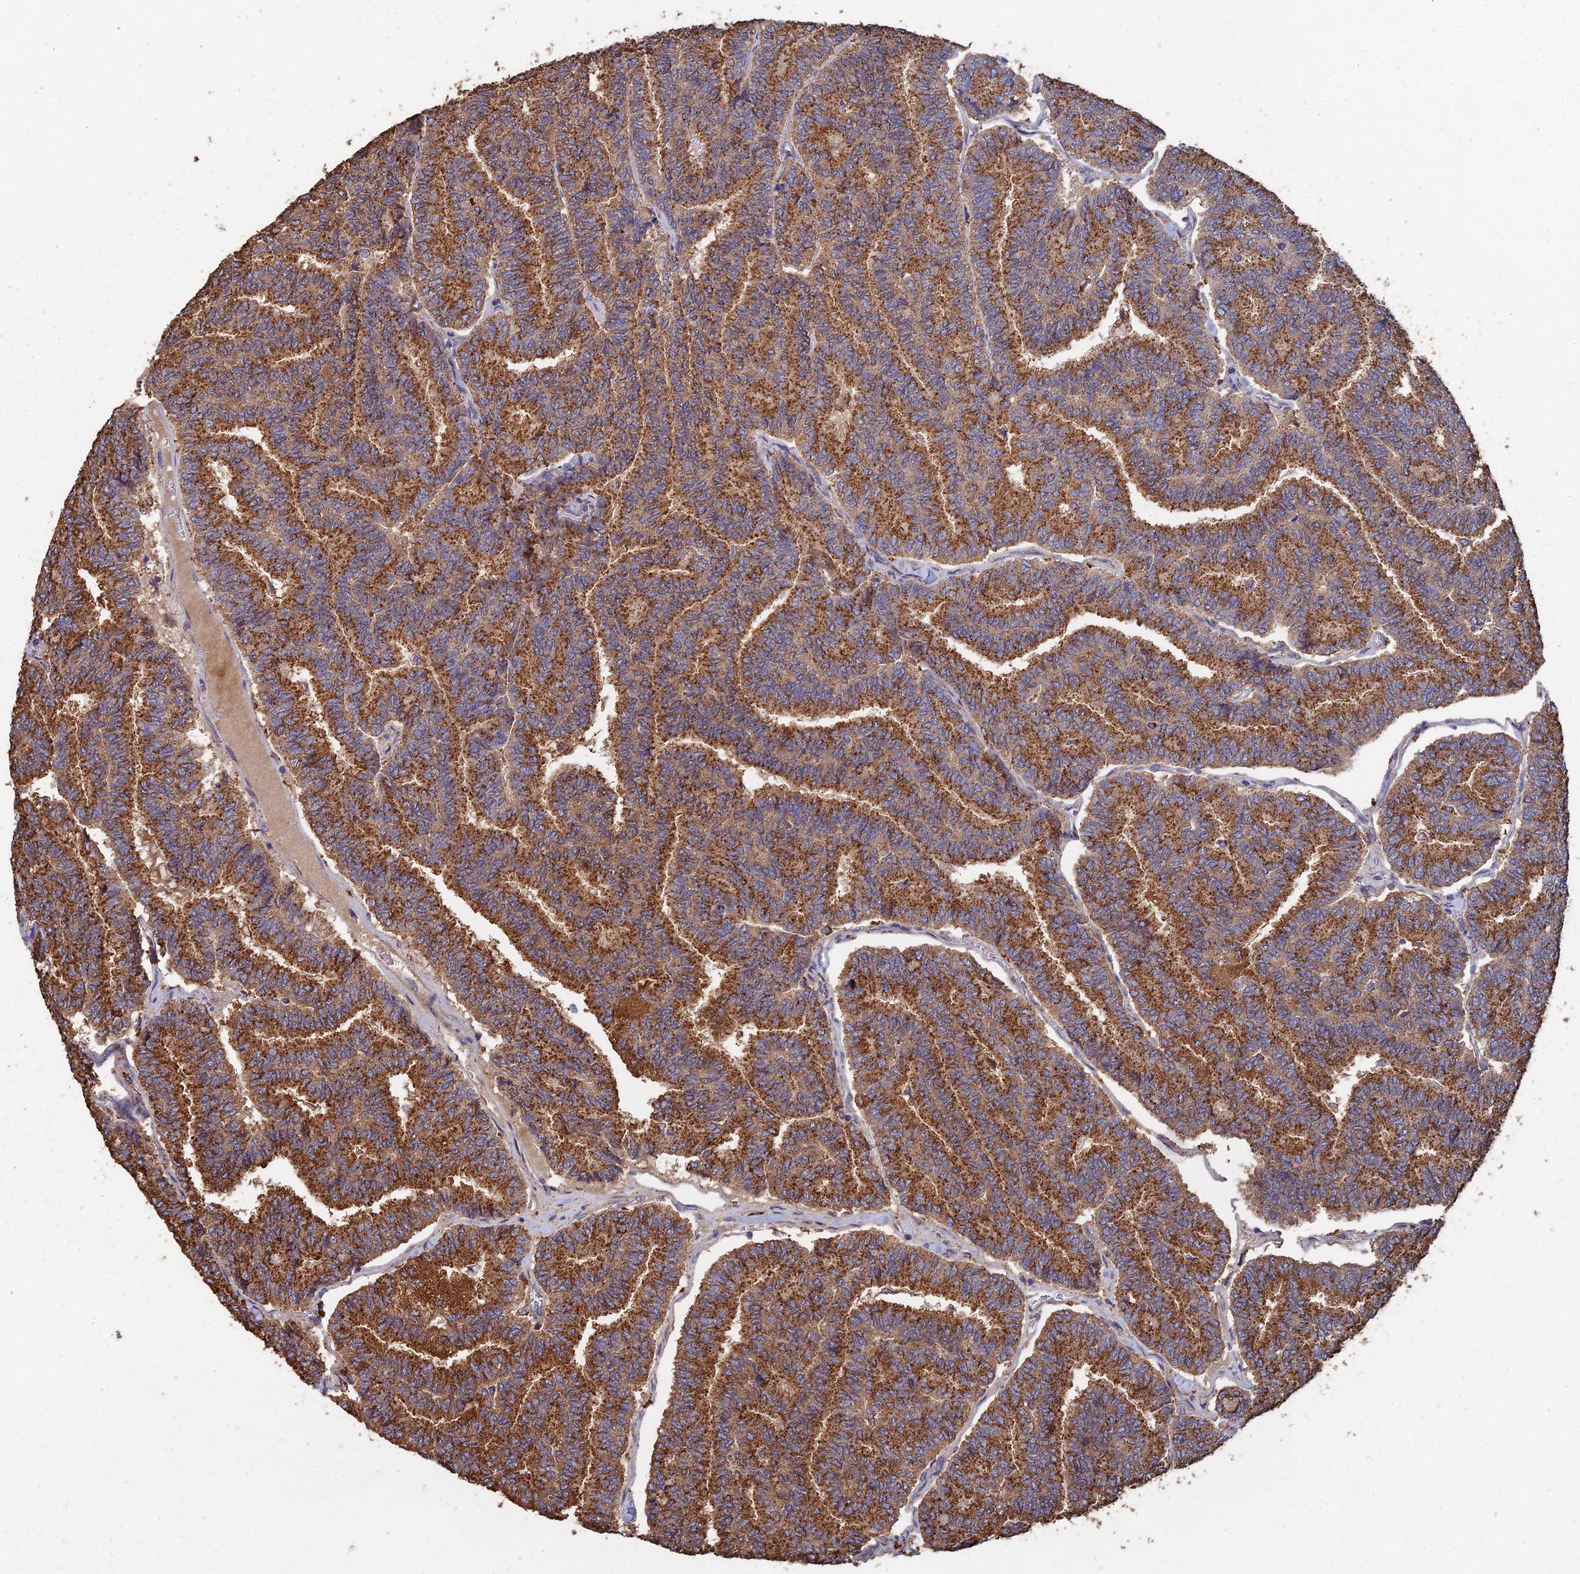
{"staining": {"intensity": "strong", "quantity": ">75%", "location": "cytoplasmic/membranous"}, "tissue": "thyroid cancer", "cell_type": "Tumor cells", "image_type": "cancer", "snomed": [{"axis": "morphology", "description": "Papillary adenocarcinoma, NOS"}, {"axis": "topography", "description": "Thyroid gland"}], "caption": "Tumor cells exhibit high levels of strong cytoplasmic/membranous staining in about >75% of cells in human thyroid cancer.", "gene": "SLC38A11", "patient": {"sex": "female", "age": 35}}